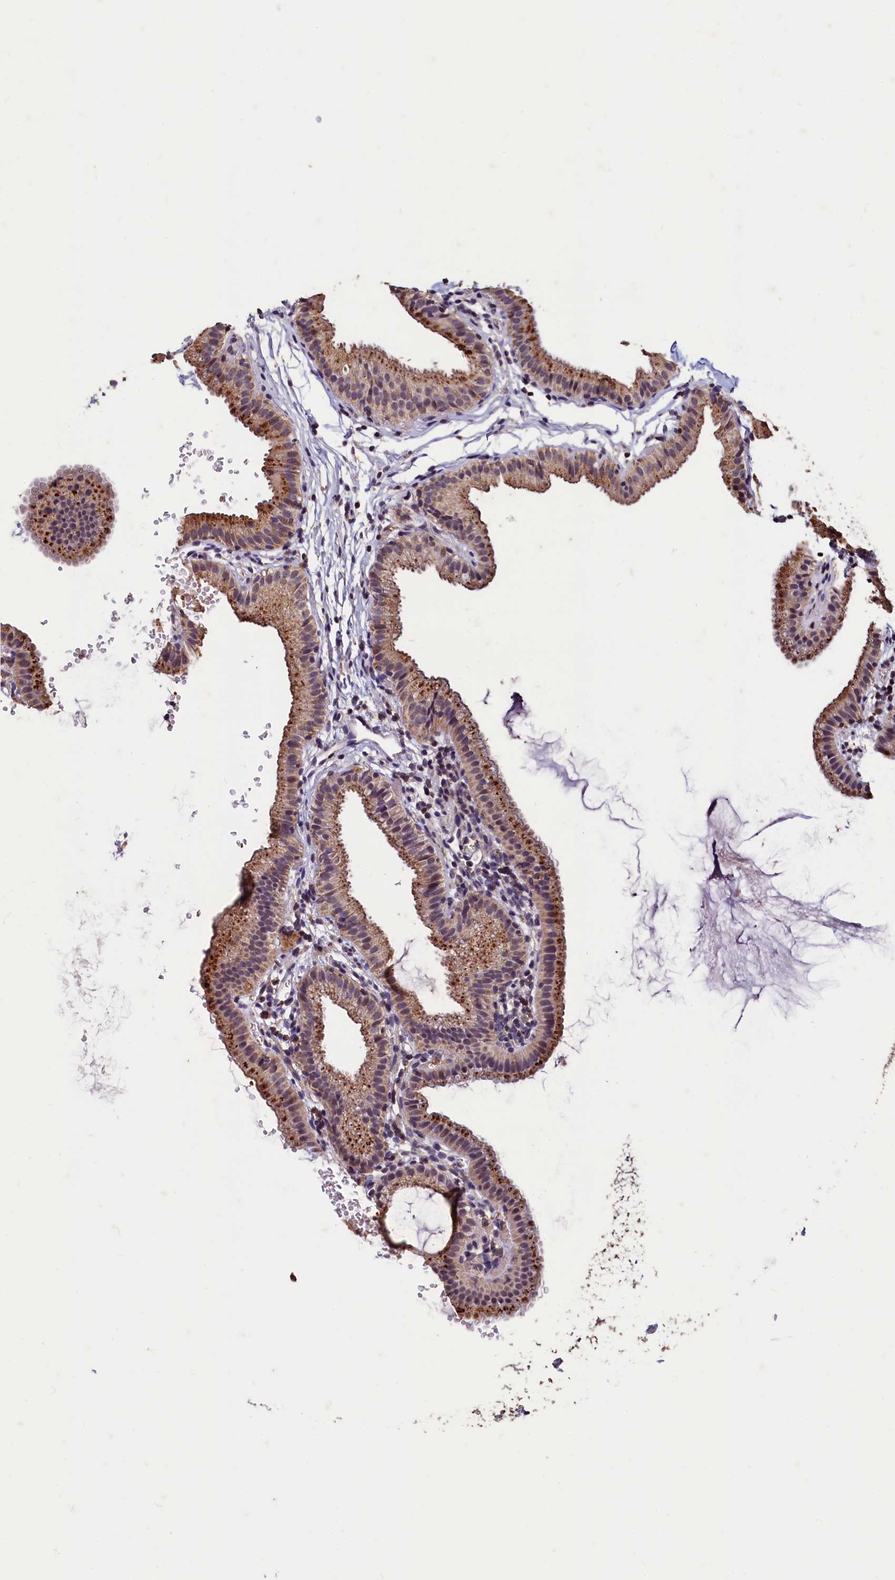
{"staining": {"intensity": "moderate", "quantity": "25%-75%", "location": "cytoplasmic/membranous"}, "tissue": "gallbladder", "cell_type": "Glandular cells", "image_type": "normal", "snomed": [{"axis": "morphology", "description": "Normal tissue, NOS"}, {"axis": "topography", "description": "Gallbladder"}], "caption": "Protein analysis of benign gallbladder reveals moderate cytoplasmic/membranous expression in about 25%-75% of glandular cells.", "gene": "CSTPP1", "patient": {"sex": "female", "age": 46}}